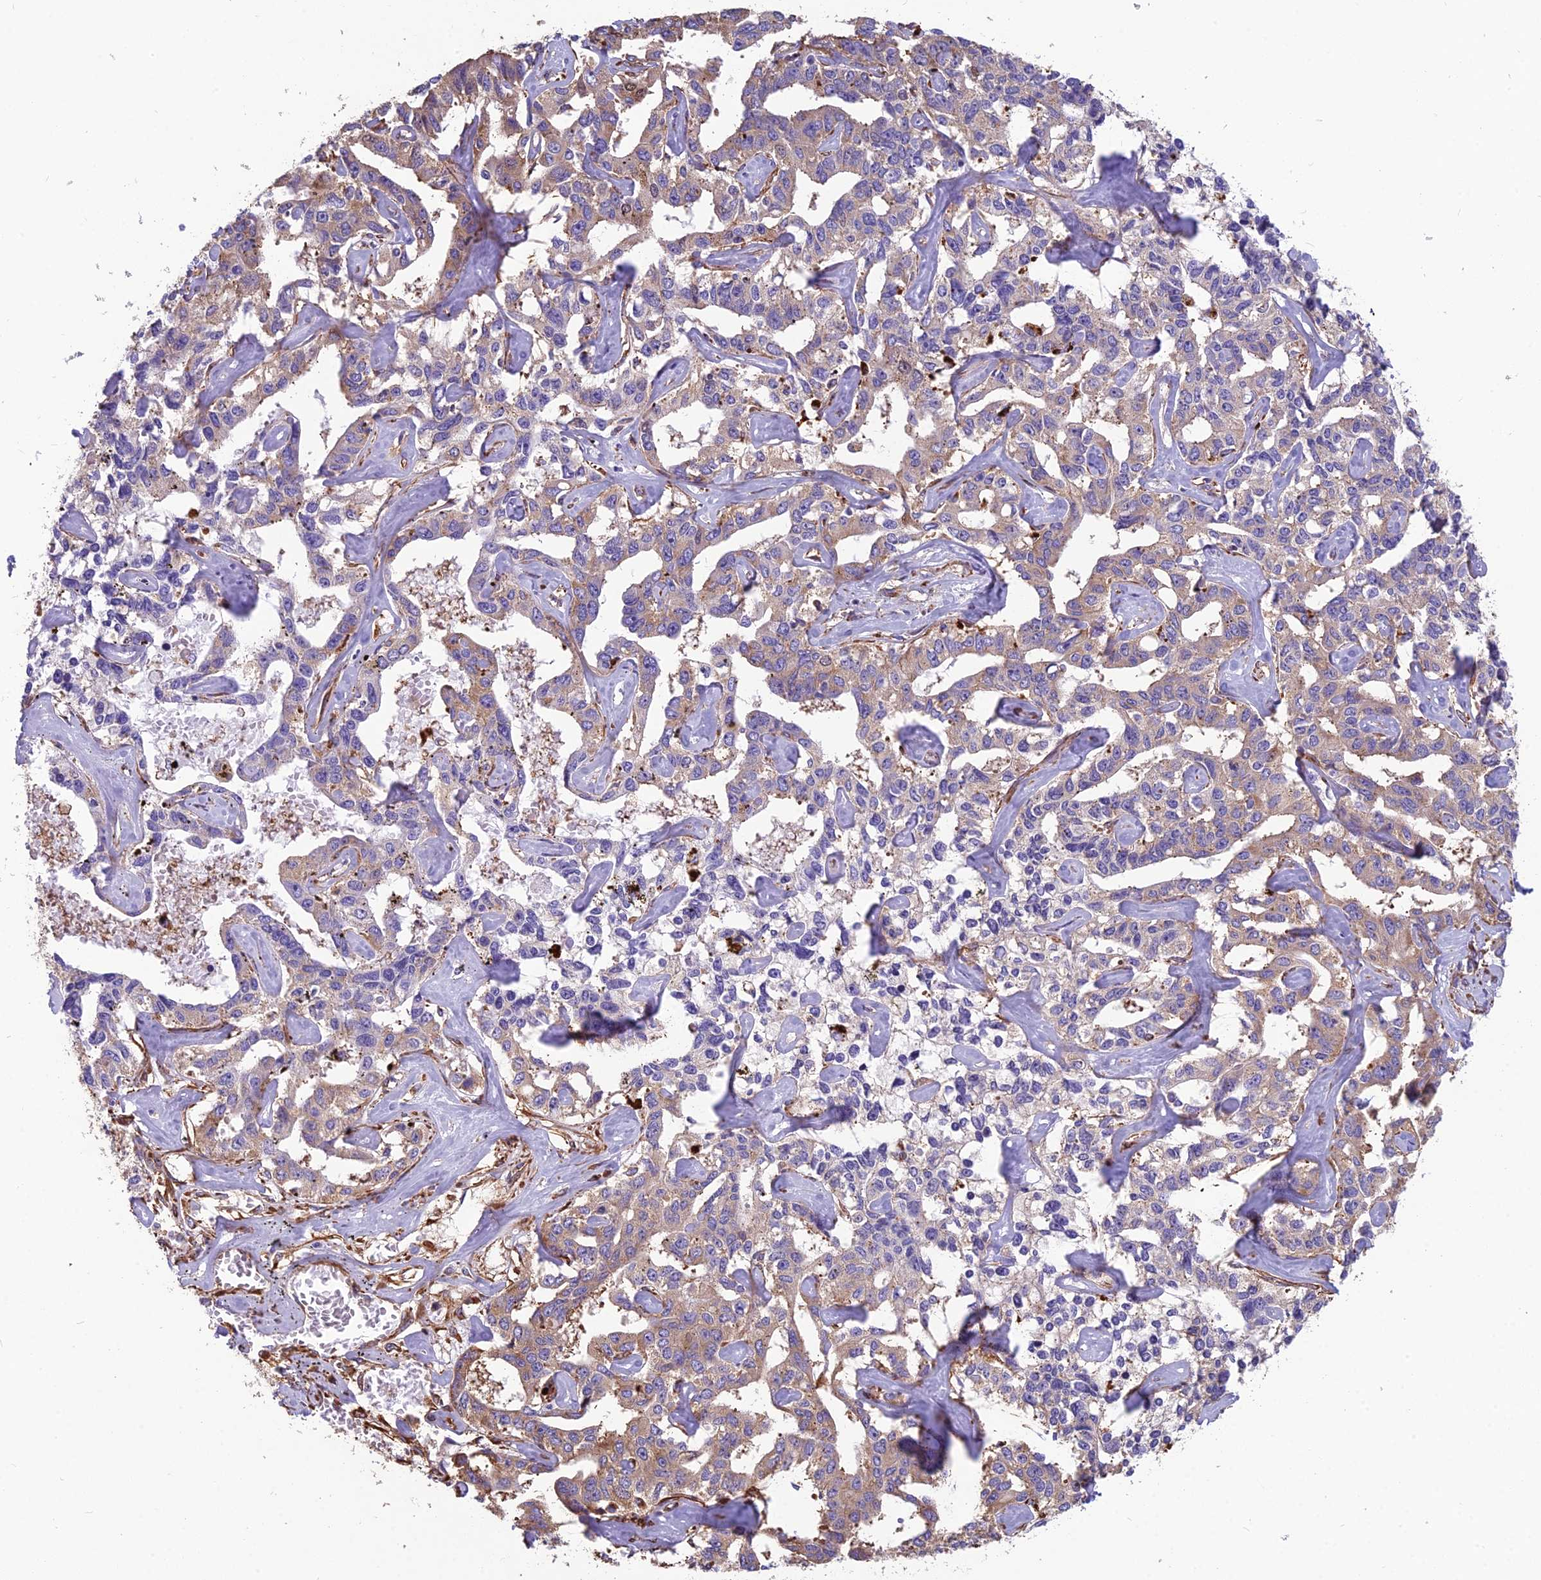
{"staining": {"intensity": "moderate", "quantity": "25%-75%", "location": "cytoplasmic/membranous"}, "tissue": "liver cancer", "cell_type": "Tumor cells", "image_type": "cancer", "snomed": [{"axis": "morphology", "description": "Cholangiocarcinoma"}, {"axis": "topography", "description": "Liver"}], "caption": "DAB immunohistochemical staining of human liver cancer exhibits moderate cytoplasmic/membranous protein positivity in approximately 25%-75% of tumor cells. Using DAB (brown) and hematoxylin (blue) stains, captured at high magnification using brightfield microscopy.", "gene": "SPDL1", "patient": {"sex": "male", "age": 59}}